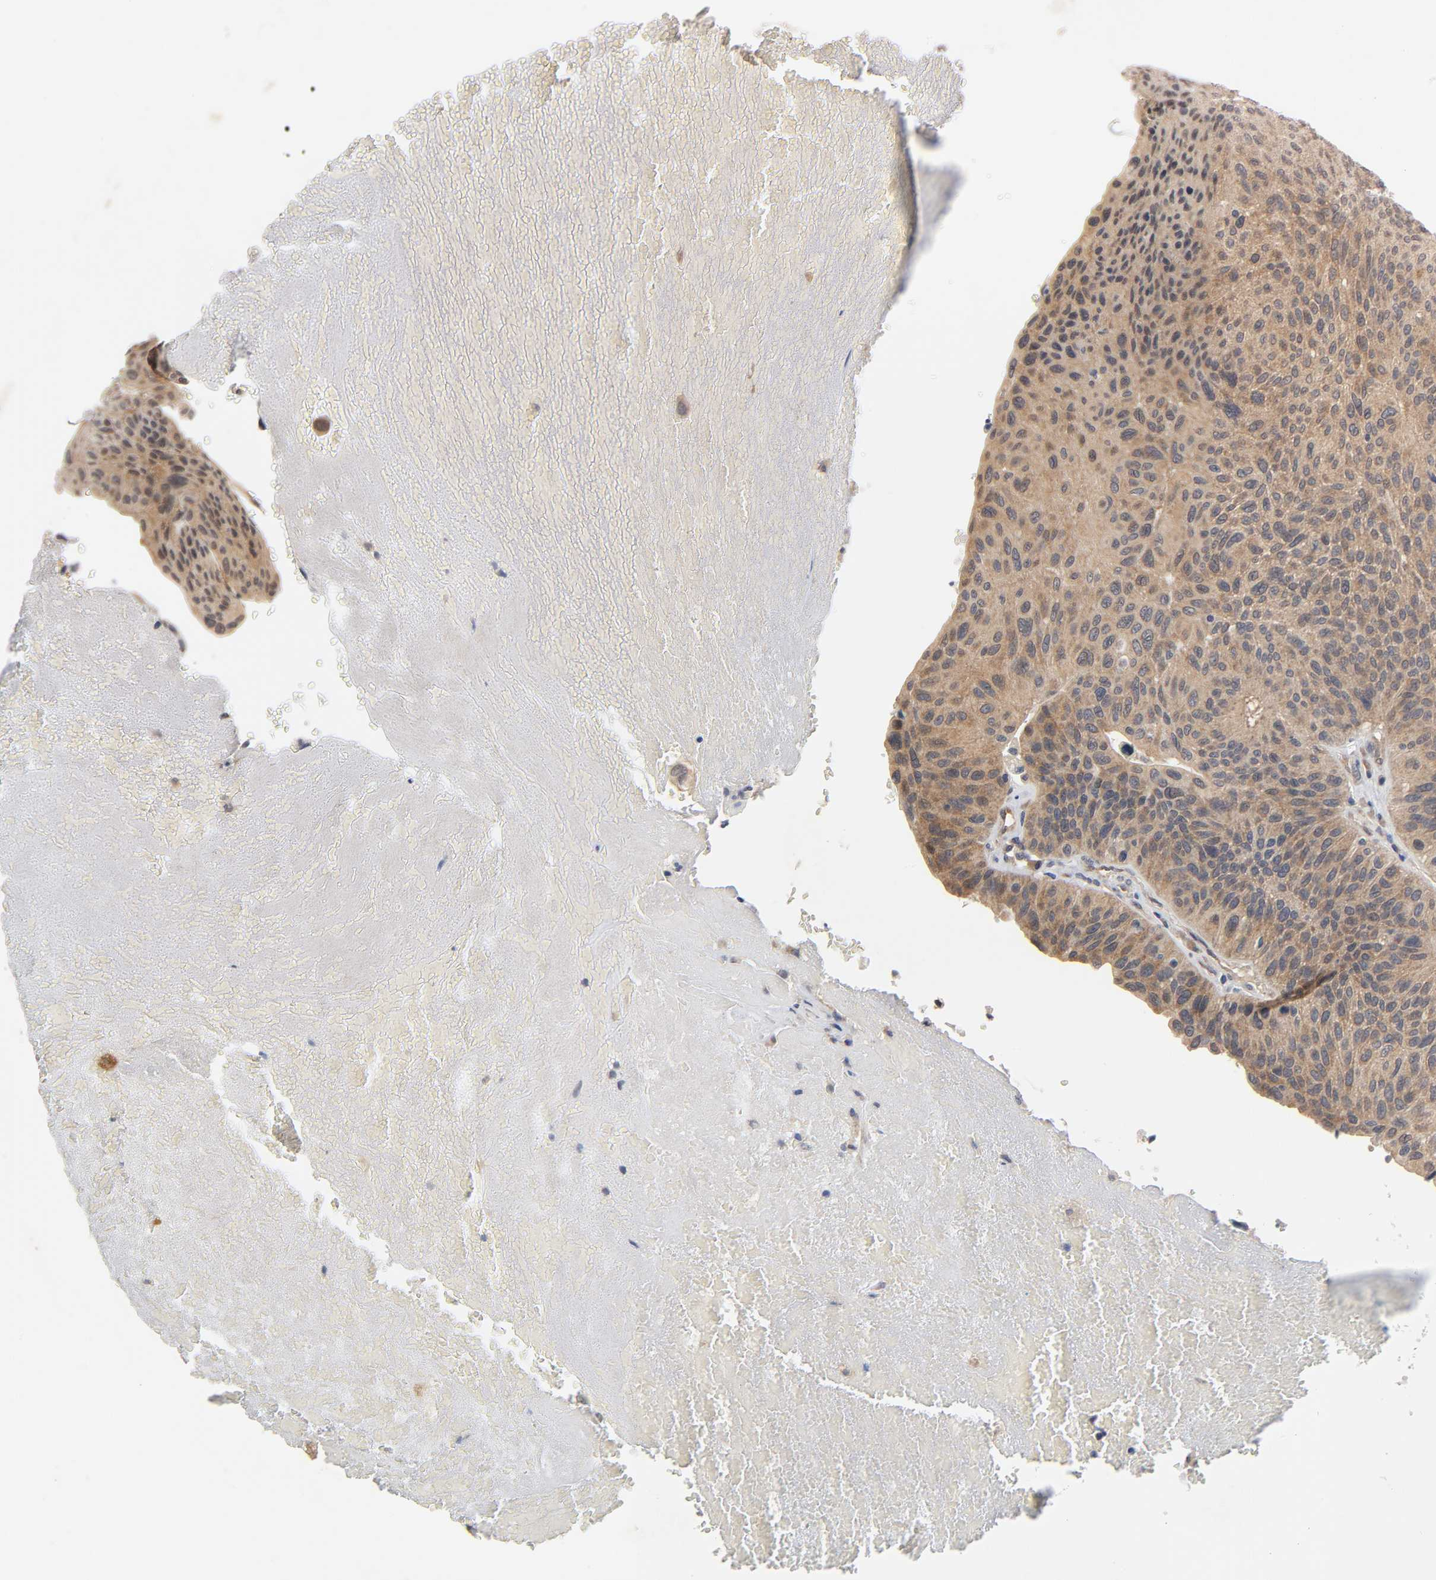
{"staining": {"intensity": "moderate", "quantity": ">75%", "location": "cytoplasmic/membranous"}, "tissue": "urothelial cancer", "cell_type": "Tumor cells", "image_type": "cancer", "snomed": [{"axis": "morphology", "description": "Urothelial carcinoma, High grade"}, {"axis": "topography", "description": "Urinary bladder"}], "caption": "High-grade urothelial carcinoma tissue reveals moderate cytoplasmic/membranous positivity in about >75% of tumor cells", "gene": "MAPK8", "patient": {"sex": "male", "age": 66}}